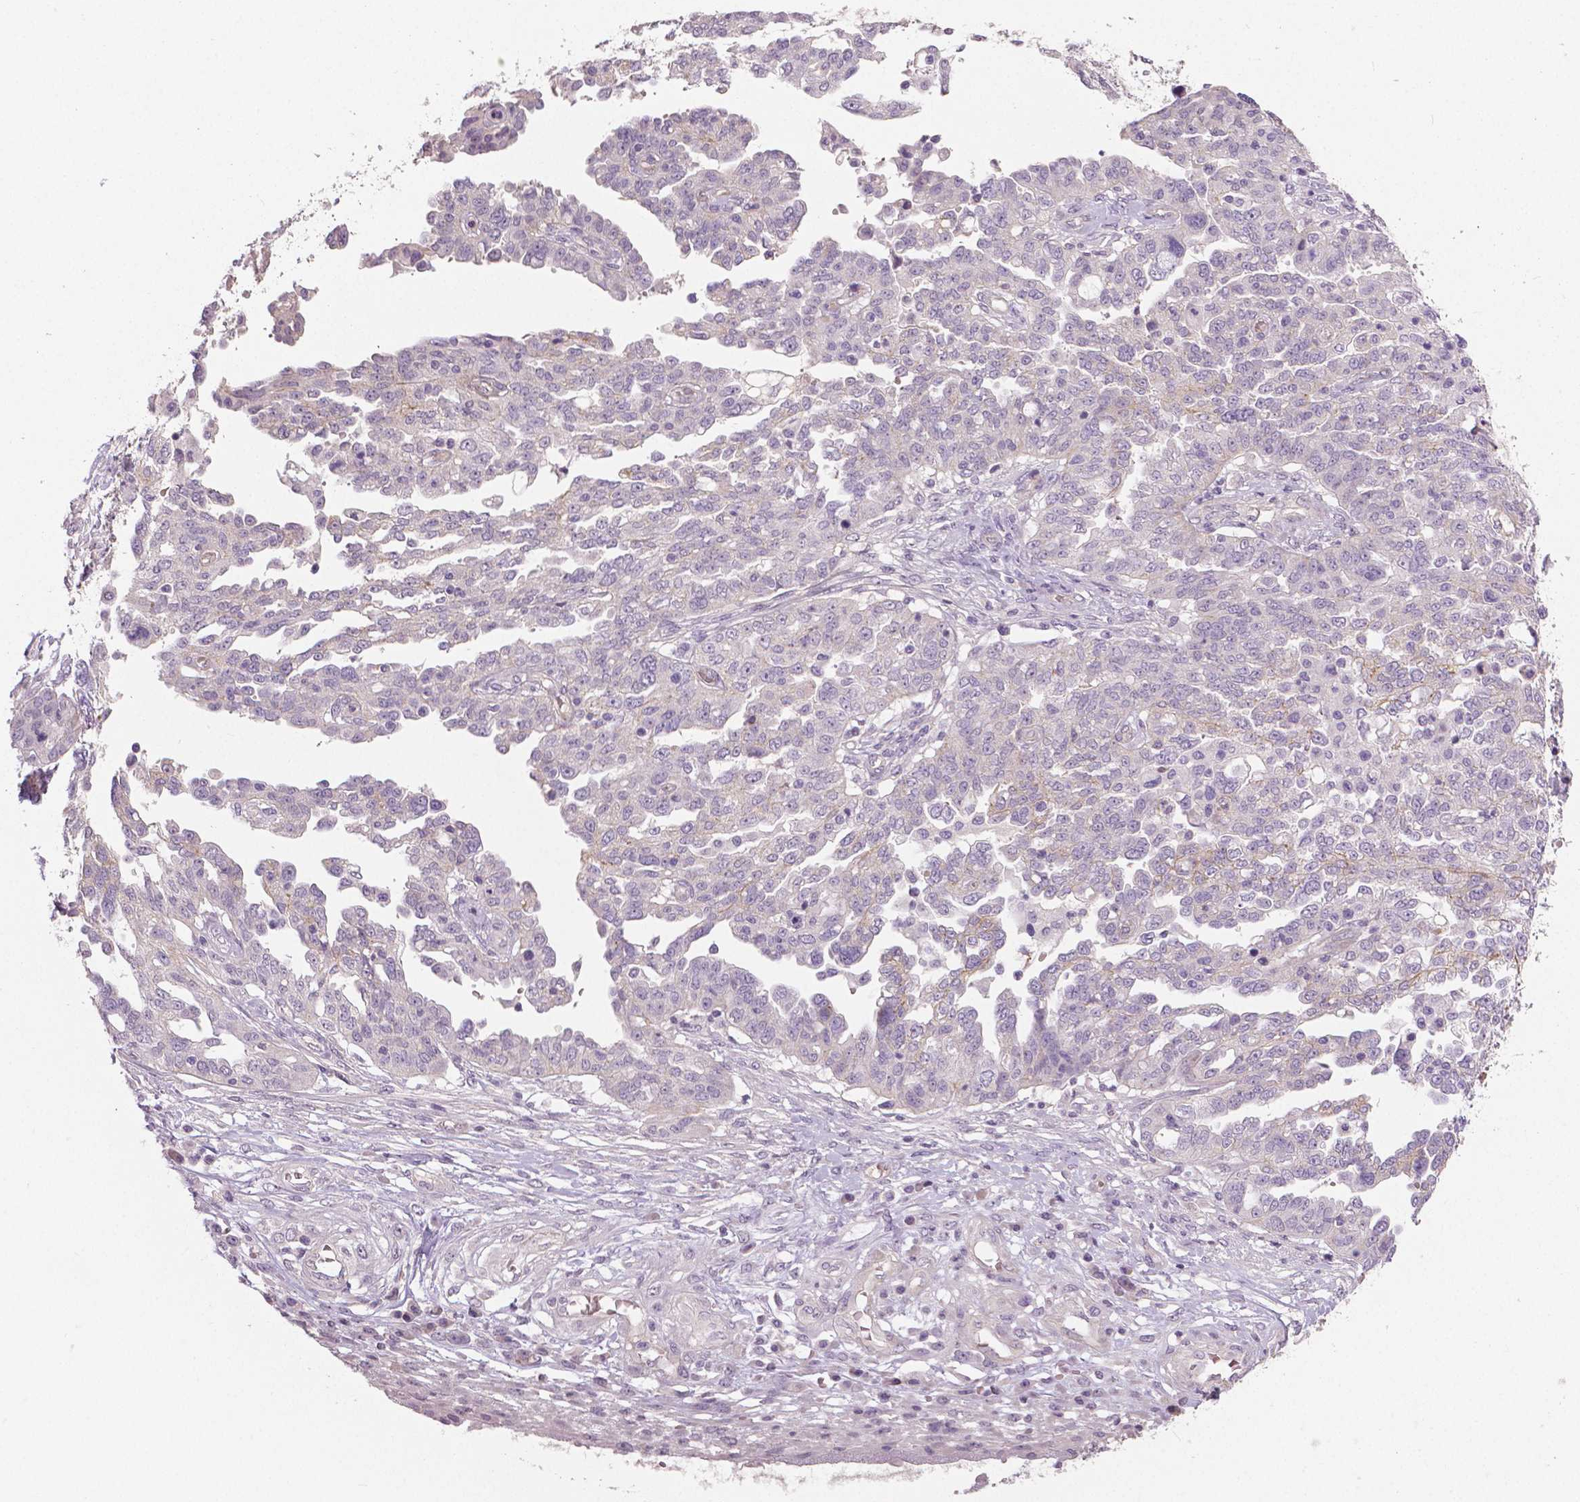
{"staining": {"intensity": "negative", "quantity": "none", "location": "none"}, "tissue": "ovarian cancer", "cell_type": "Tumor cells", "image_type": "cancer", "snomed": [{"axis": "morphology", "description": "Cystadenocarcinoma, serous, NOS"}, {"axis": "topography", "description": "Ovary"}], "caption": "Ovarian cancer stained for a protein using immunohistochemistry displays no expression tumor cells.", "gene": "FLT1", "patient": {"sex": "female", "age": 67}}